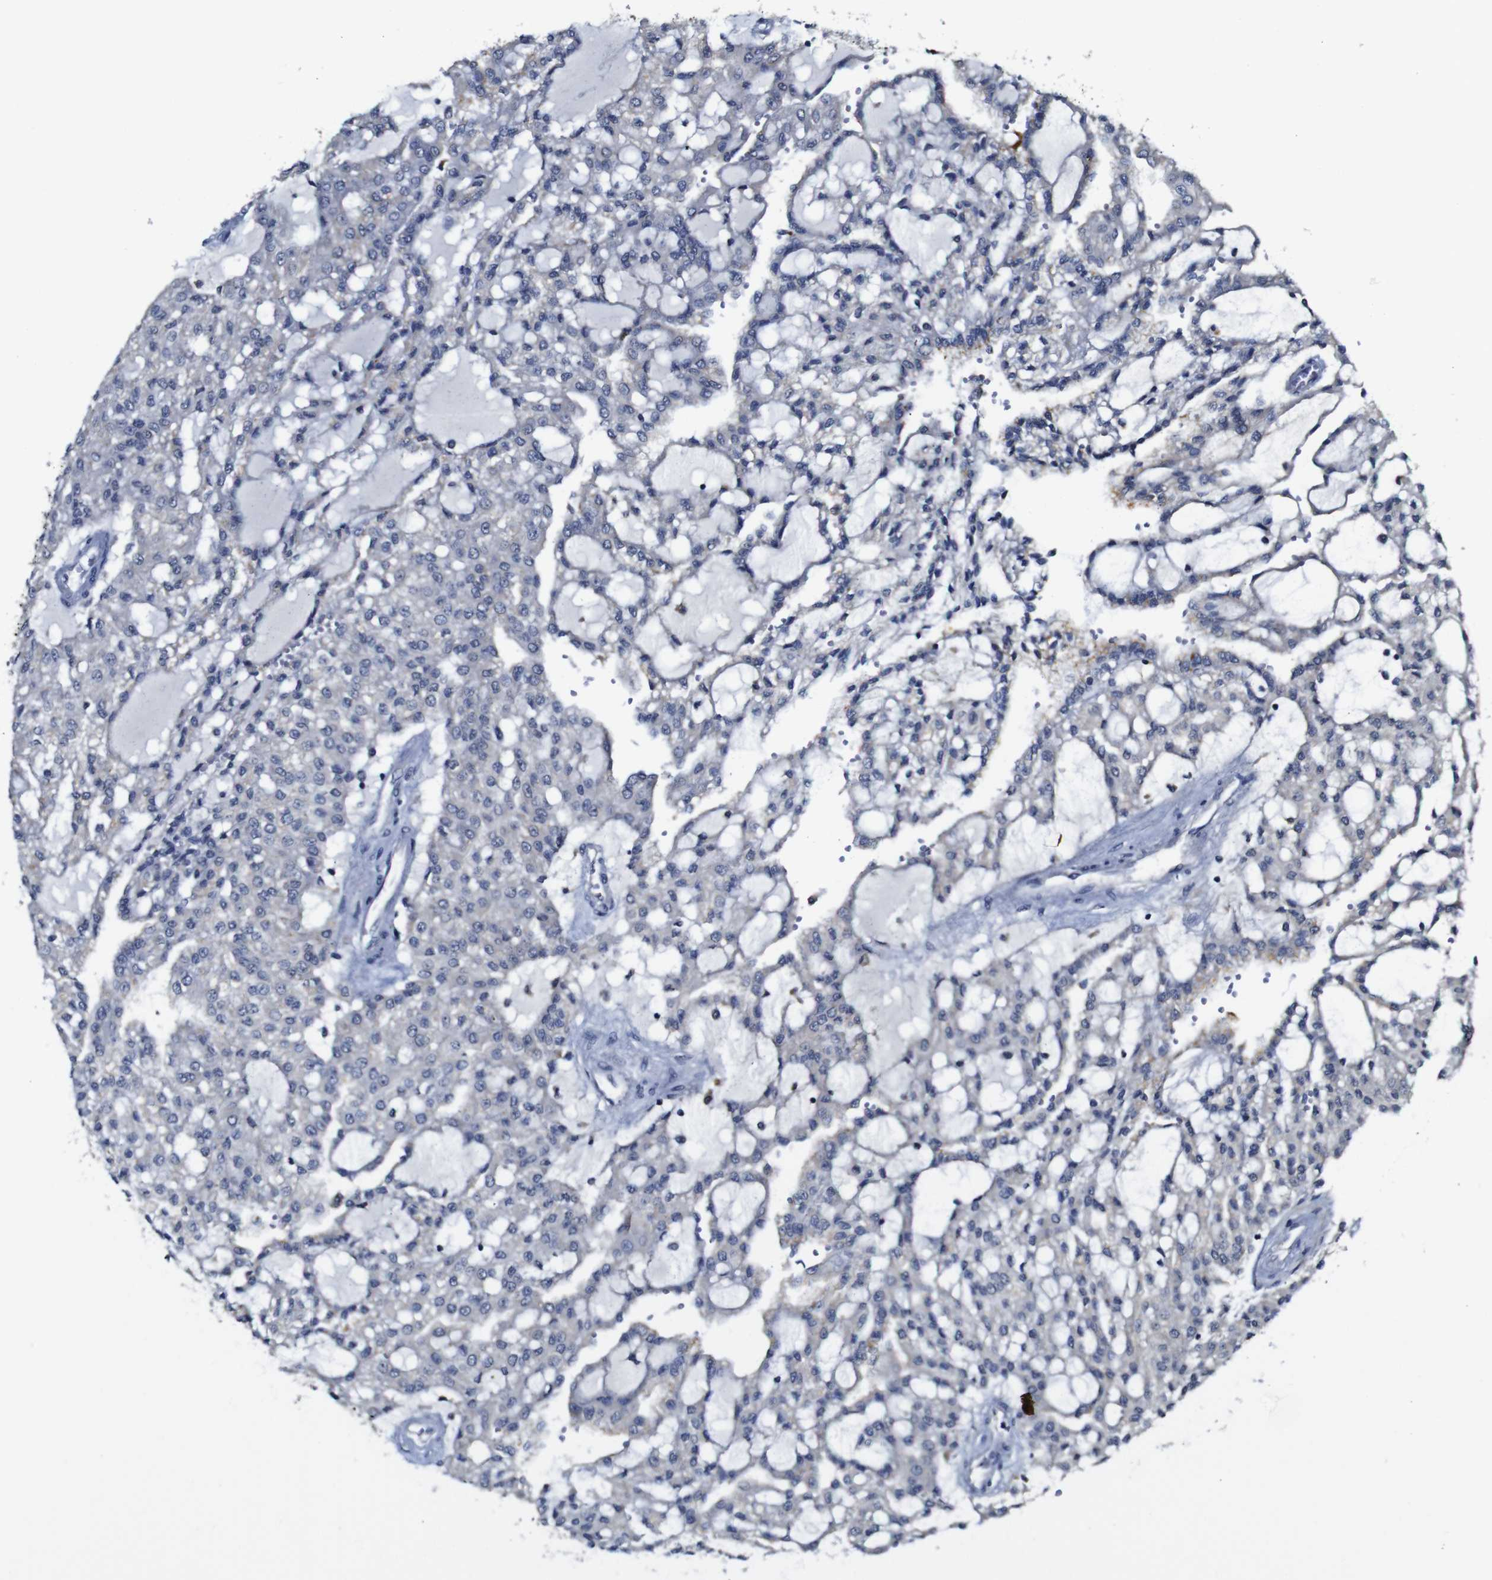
{"staining": {"intensity": "negative", "quantity": "none", "location": "none"}, "tissue": "renal cancer", "cell_type": "Tumor cells", "image_type": "cancer", "snomed": [{"axis": "morphology", "description": "Adenocarcinoma, NOS"}, {"axis": "topography", "description": "Kidney"}], "caption": "DAB immunohistochemical staining of adenocarcinoma (renal) displays no significant expression in tumor cells.", "gene": "NTRK3", "patient": {"sex": "male", "age": 63}}